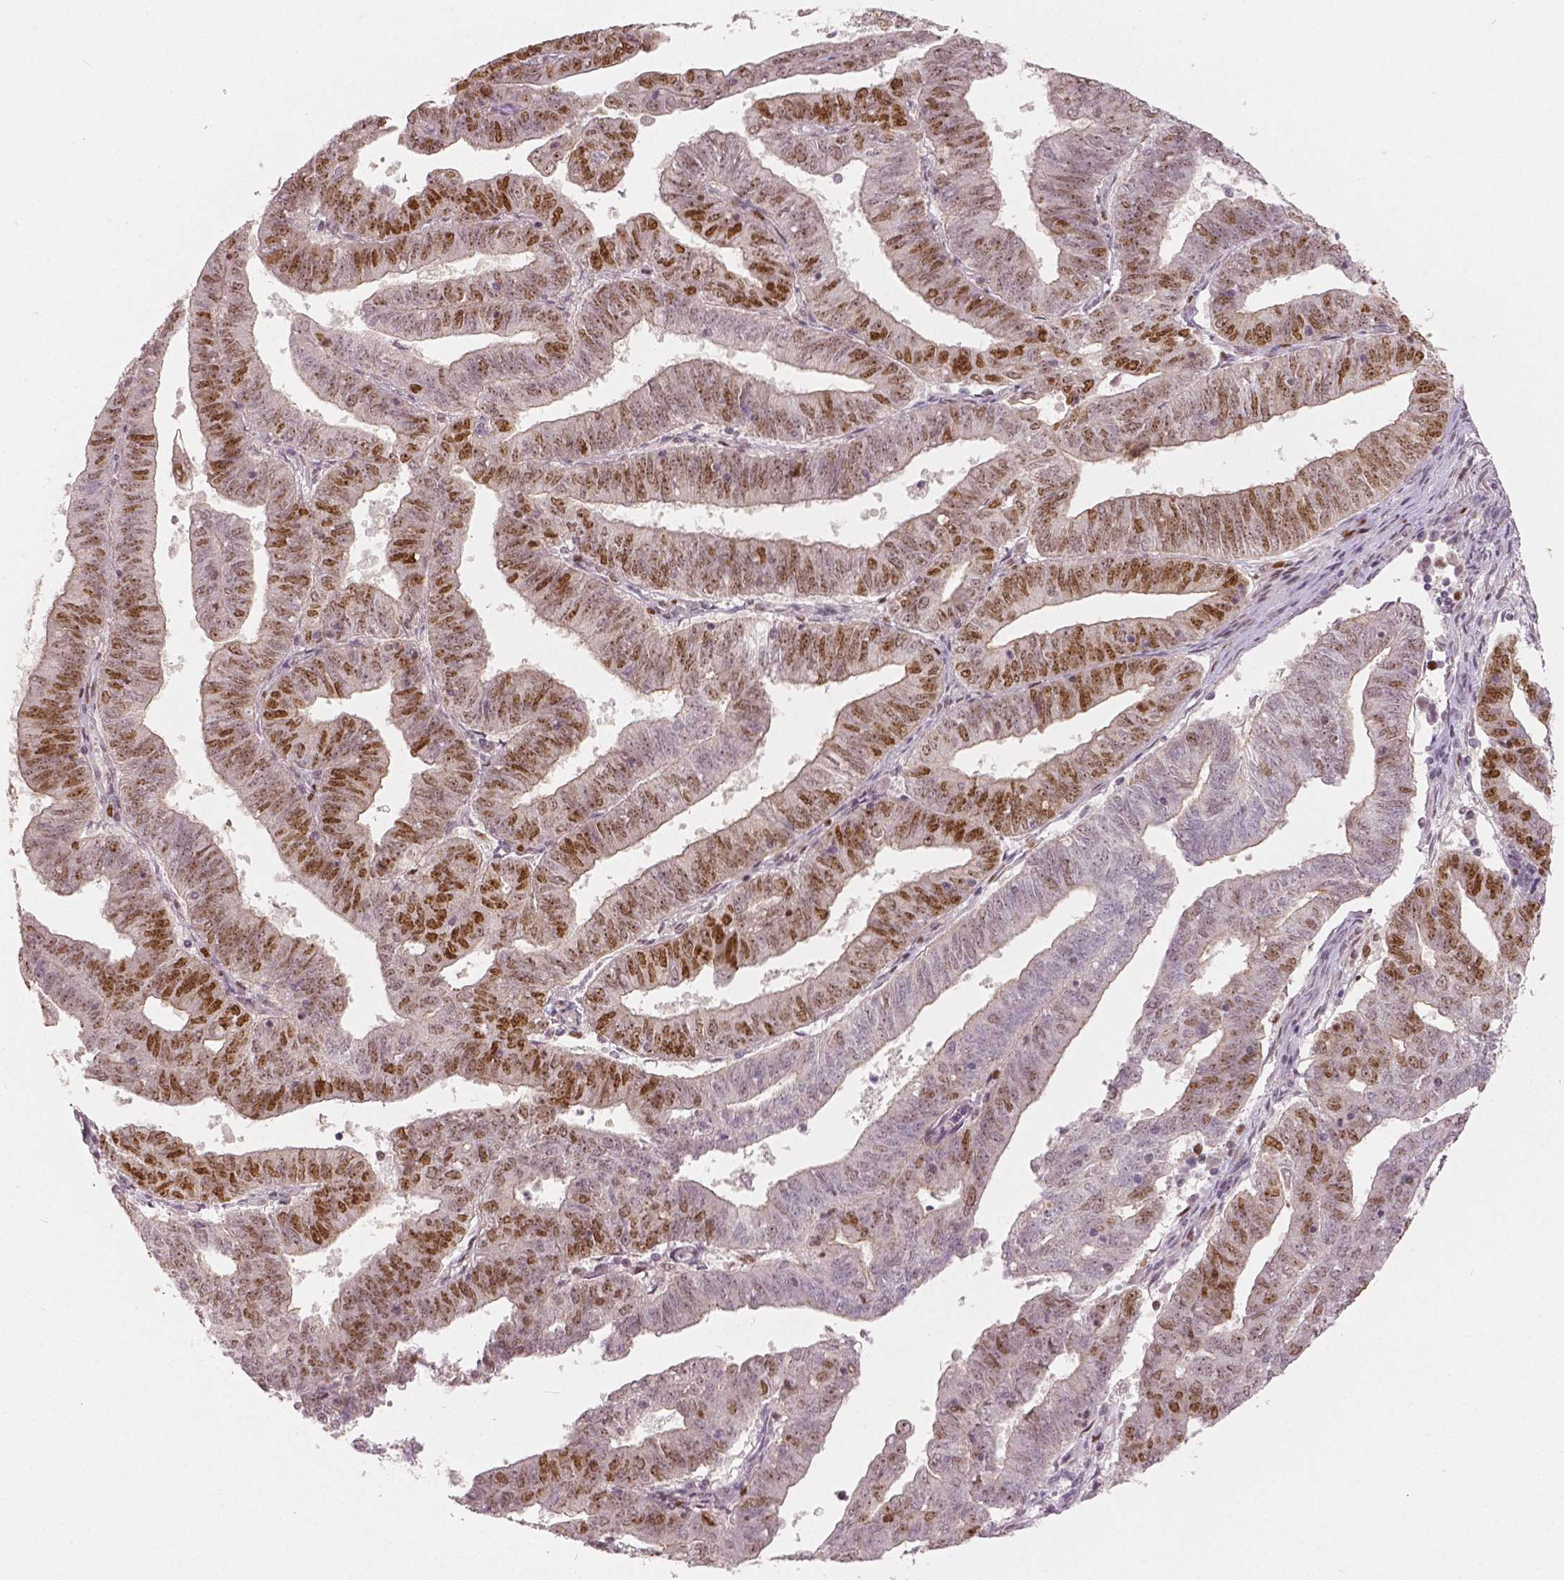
{"staining": {"intensity": "moderate", "quantity": "25%-75%", "location": "nuclear"}, "tissue": "endometrial cancer", "cell_type": "Tumor cells", "image_type": "cancer", "snomed": [{"axis": "morphology", "description": "Adenocarcinoma, NOS"}, {"axis": "topography", "description": "Endometrium"}], "caption": "Brown immunohistochemical staining in human endometrial adenocarcinoma demonstrates moderate nuclear expression in approximately 25%-75% of tumor cells.", "gene": "NSD2", "patient": {"sex": "female", "age": 82}}